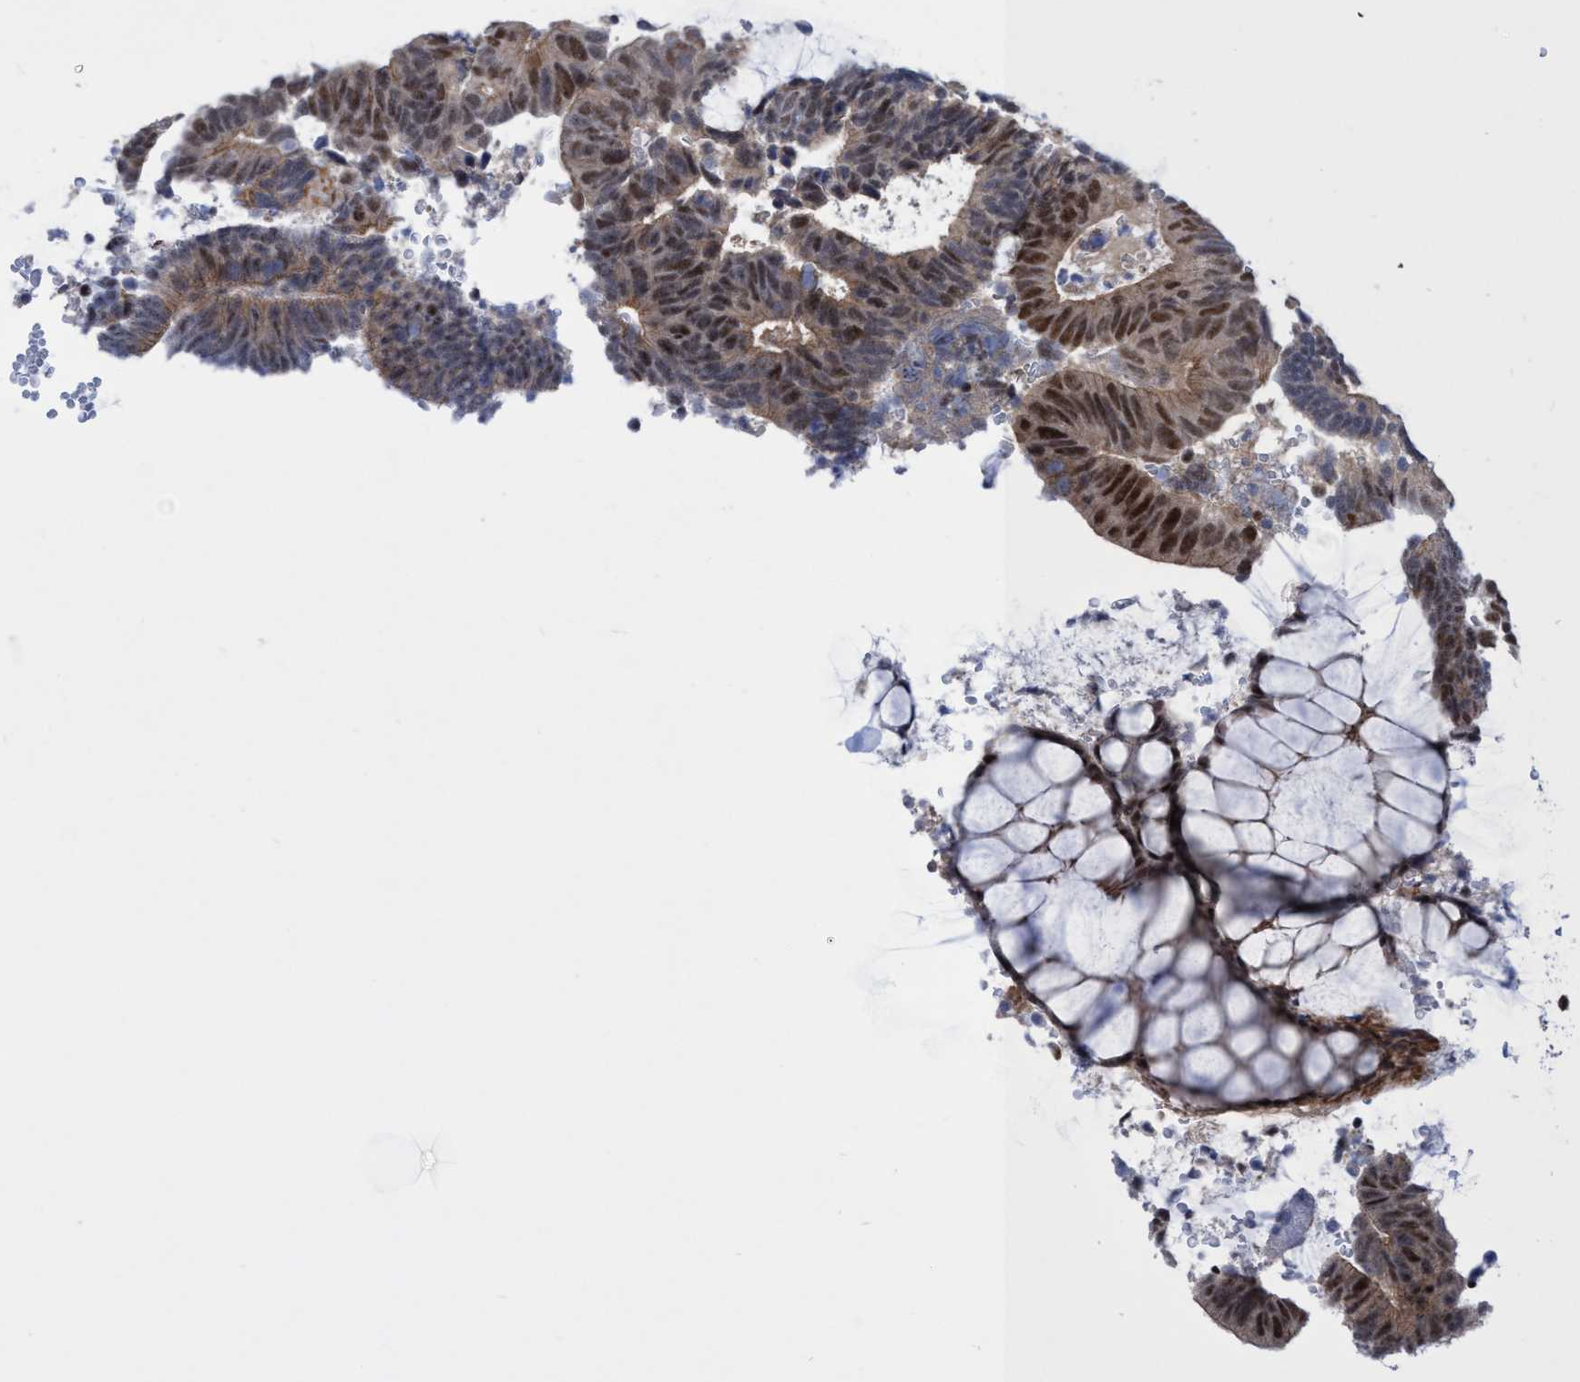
{"staining": {"intensity": "moderate", "quantity": "25%-75%", "location": "nuclear"}, "tissue": "colorectal cancer", "cell_type": "Tumor cells", "image_type": "cancer", "snomed": [{"axis": "morphology", "description": "Adenocarcinoma, NOS"}, {"axis": "topography", "description": "Colon"}], "caption": "Immunohistochemistry photomicrograph of neoplastic tissue: colorectal adenocarcinoma stained using IHC exhibits medium levels of moderate protein expression localized specifically in the nuclear of tumor cells, appearing as a nuclear brown color.", "gene": "C9orf78", "patient": {"sex": "male", "age": 56}}